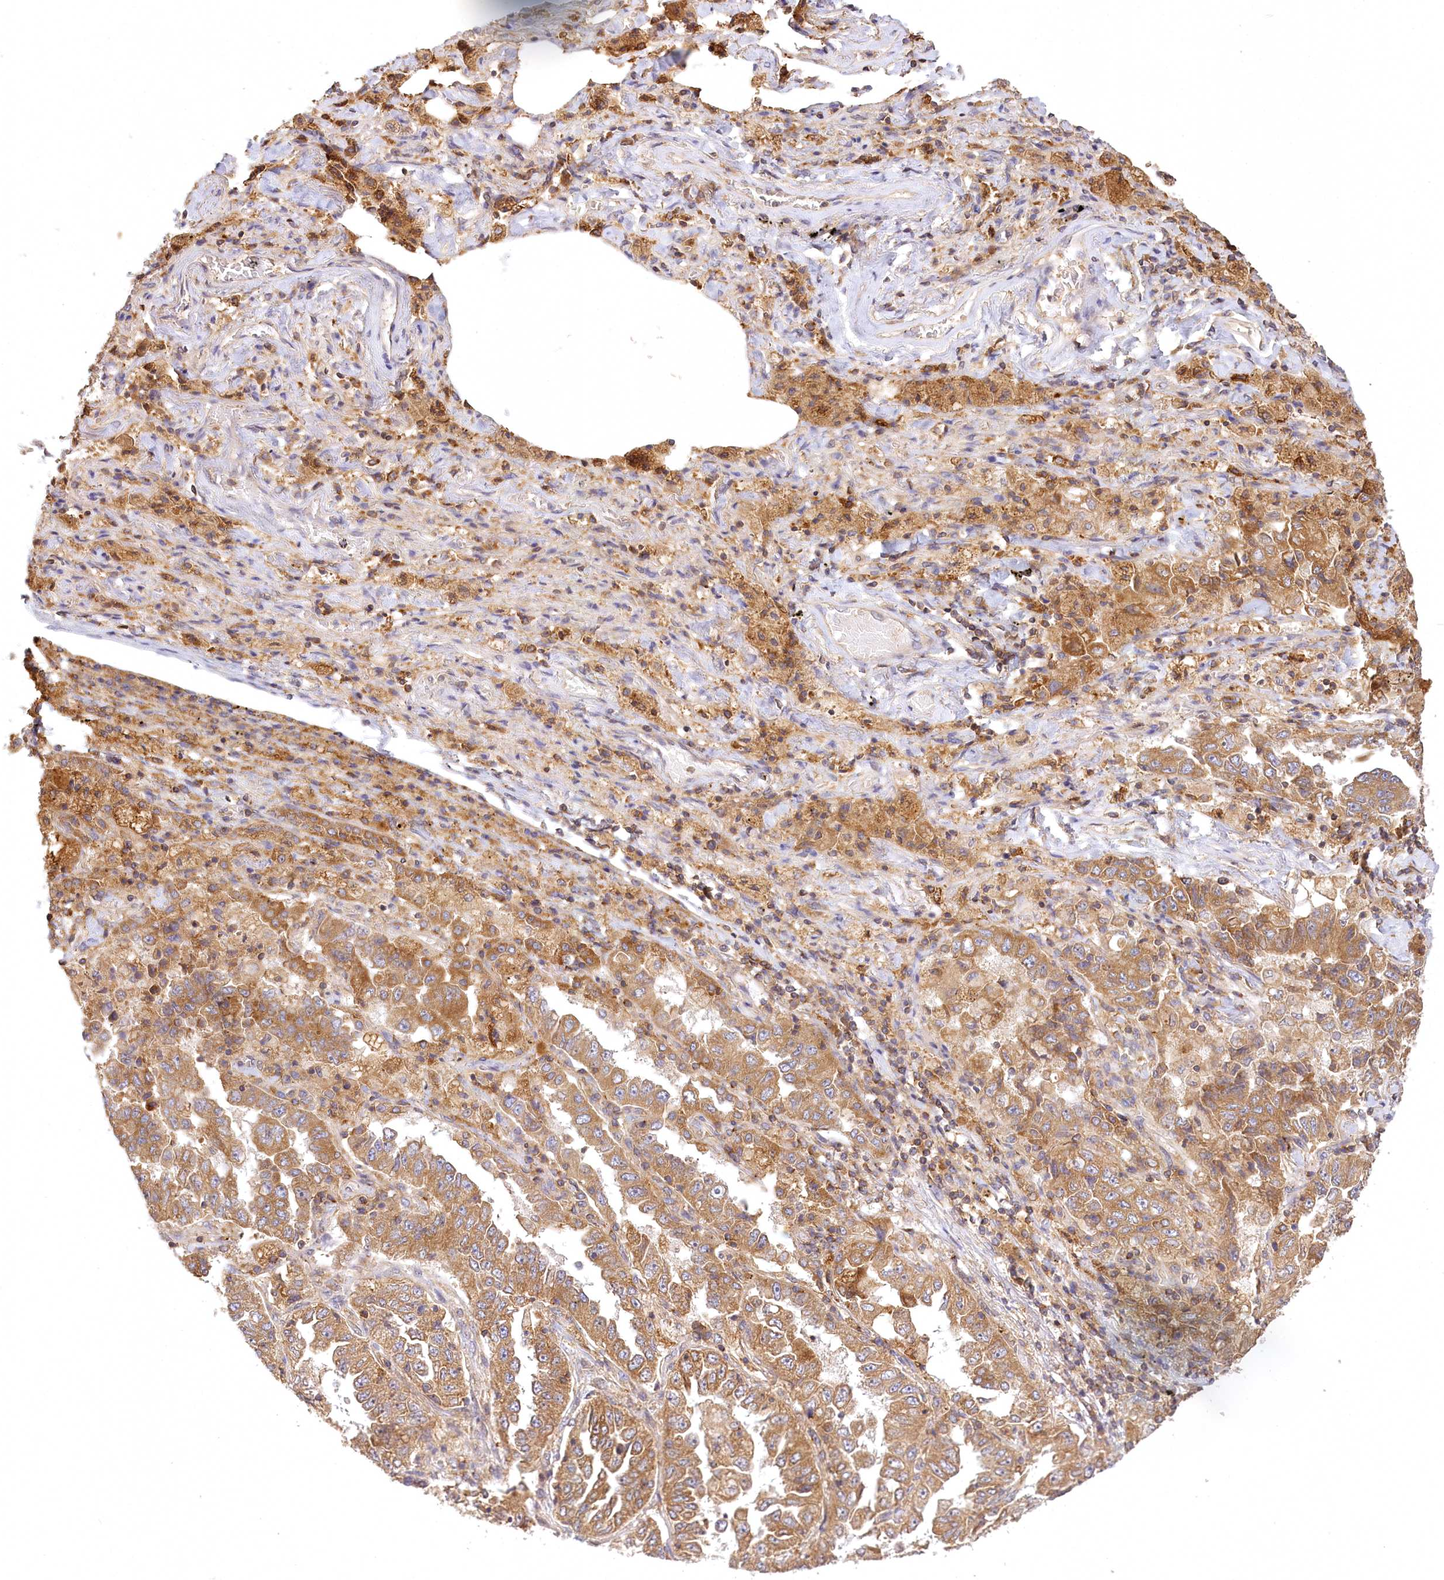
{"staining": {"intensity": "moderate", "quantity": ">75%", "location": "cytoplasmic/membranous"}, "tissue": "lung cancer", "cell_type": "Tumor cells", "image_type": "cancer", "snomed": [{"axis": "morphology", "description": "Adenocarcinoma, NOS"}, {"axis": "topography", "description": "Lung"}], "caption": "This is a photomicrograph of IHC staining of lung cancer (adenocarcinoma), which shows moderate staining in the cytoplasmic/membranous of tumor cells.", "gene": "LSS", "patient": {"sex": "female", "age": 51}}